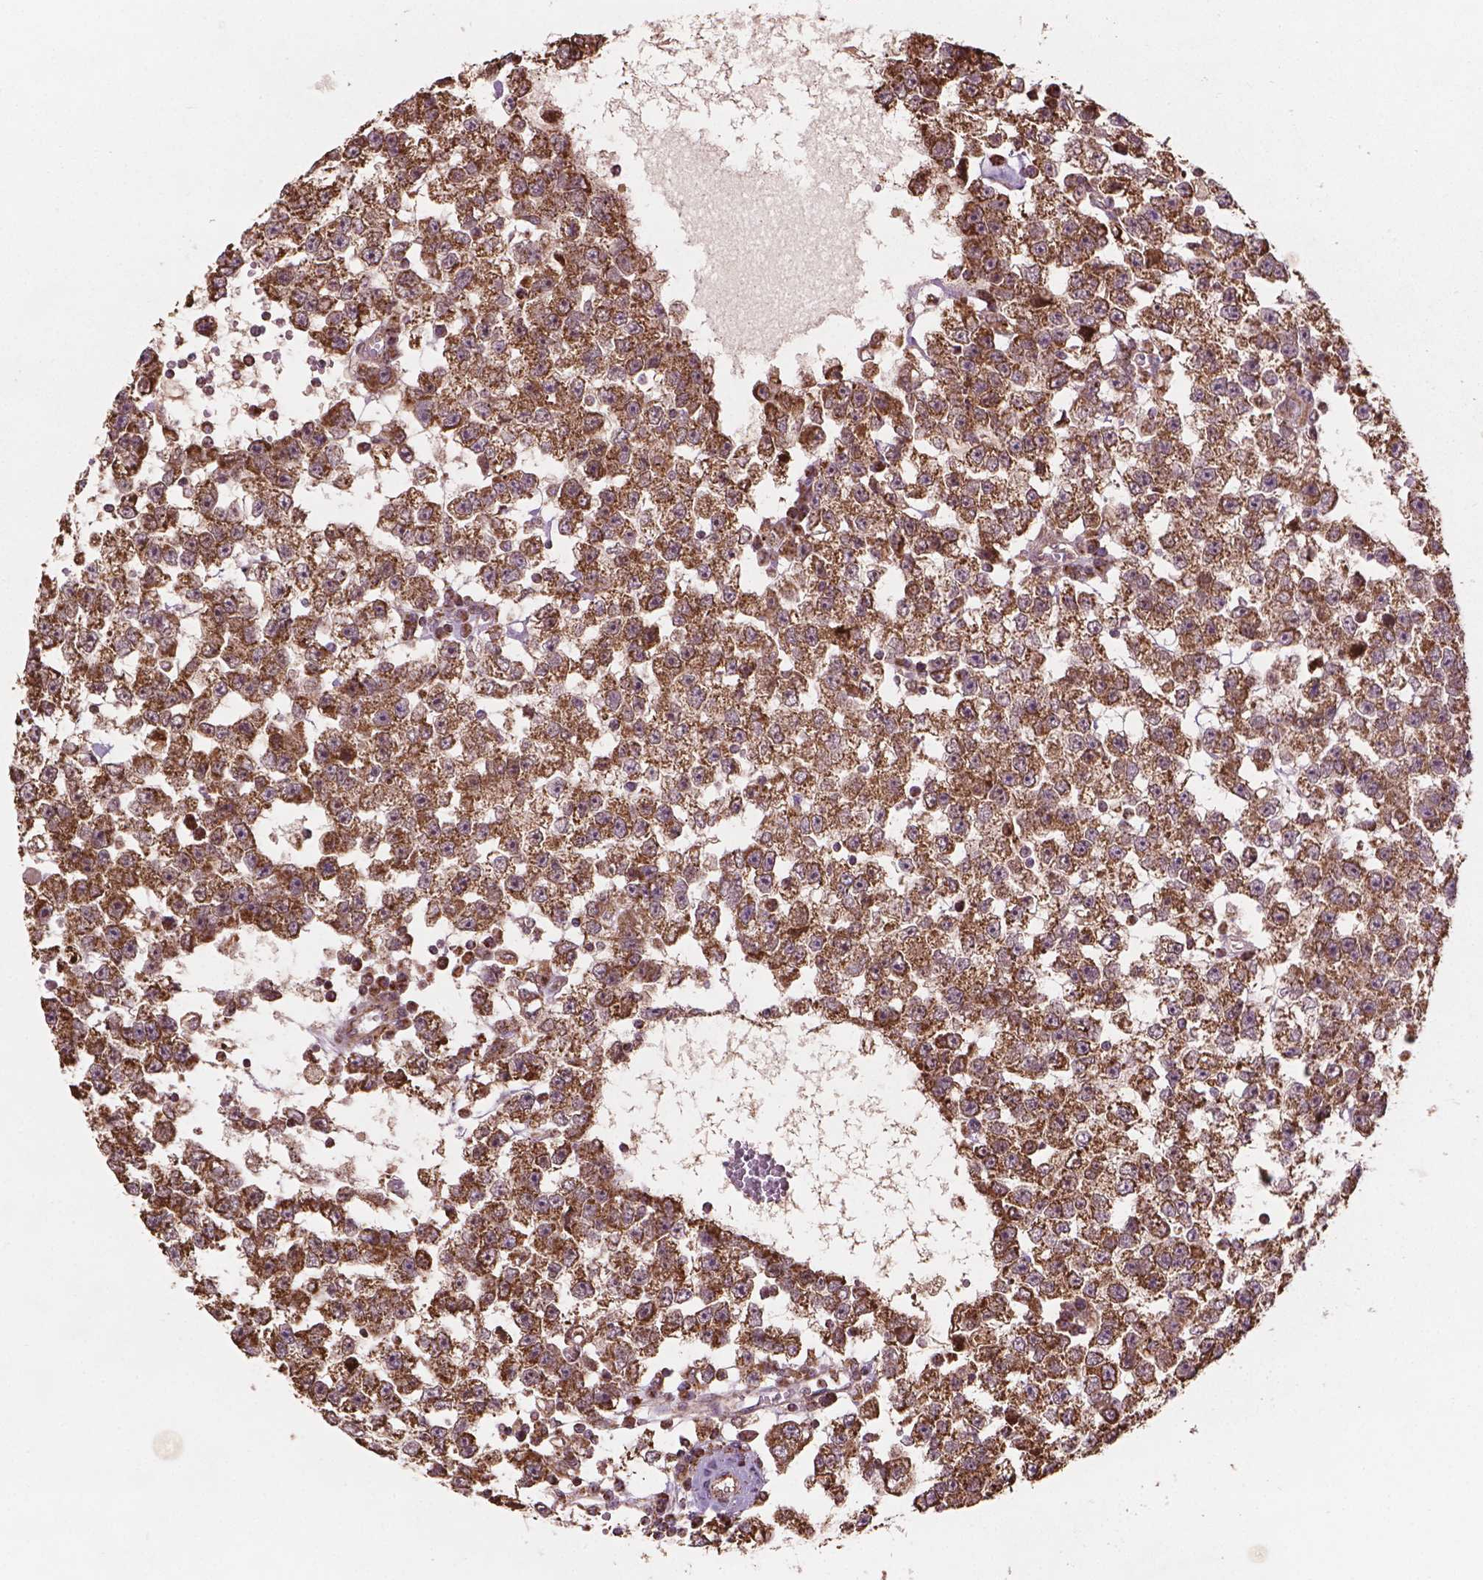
{"staining": {"intensity": "moderate", "quantity": ">75%", "location": "cytoplasmic/membranous"}, "tissue": "testis cancer", "cell_type": "Tumor cells", "image_type": "cancer", "snomed": [{"axis": "morphology", "description": "Seminoma, NOS"}, {"axis": "topography", "description": "Testis"}], "caption": "An IHC image of neoplastic tissue is shown. Protein staining in brown labels moderate cytoplasmic/membranous positivity in seminoma (testis) within tumor cells. The staining was performed using DAB to visualize the protein expression in brown, while the nuclei were stained in blue with hematoxylin (Magnification: 20x).", "gene": "HS3ST3A1", "patient": {"sex": "male", "age": 34}}